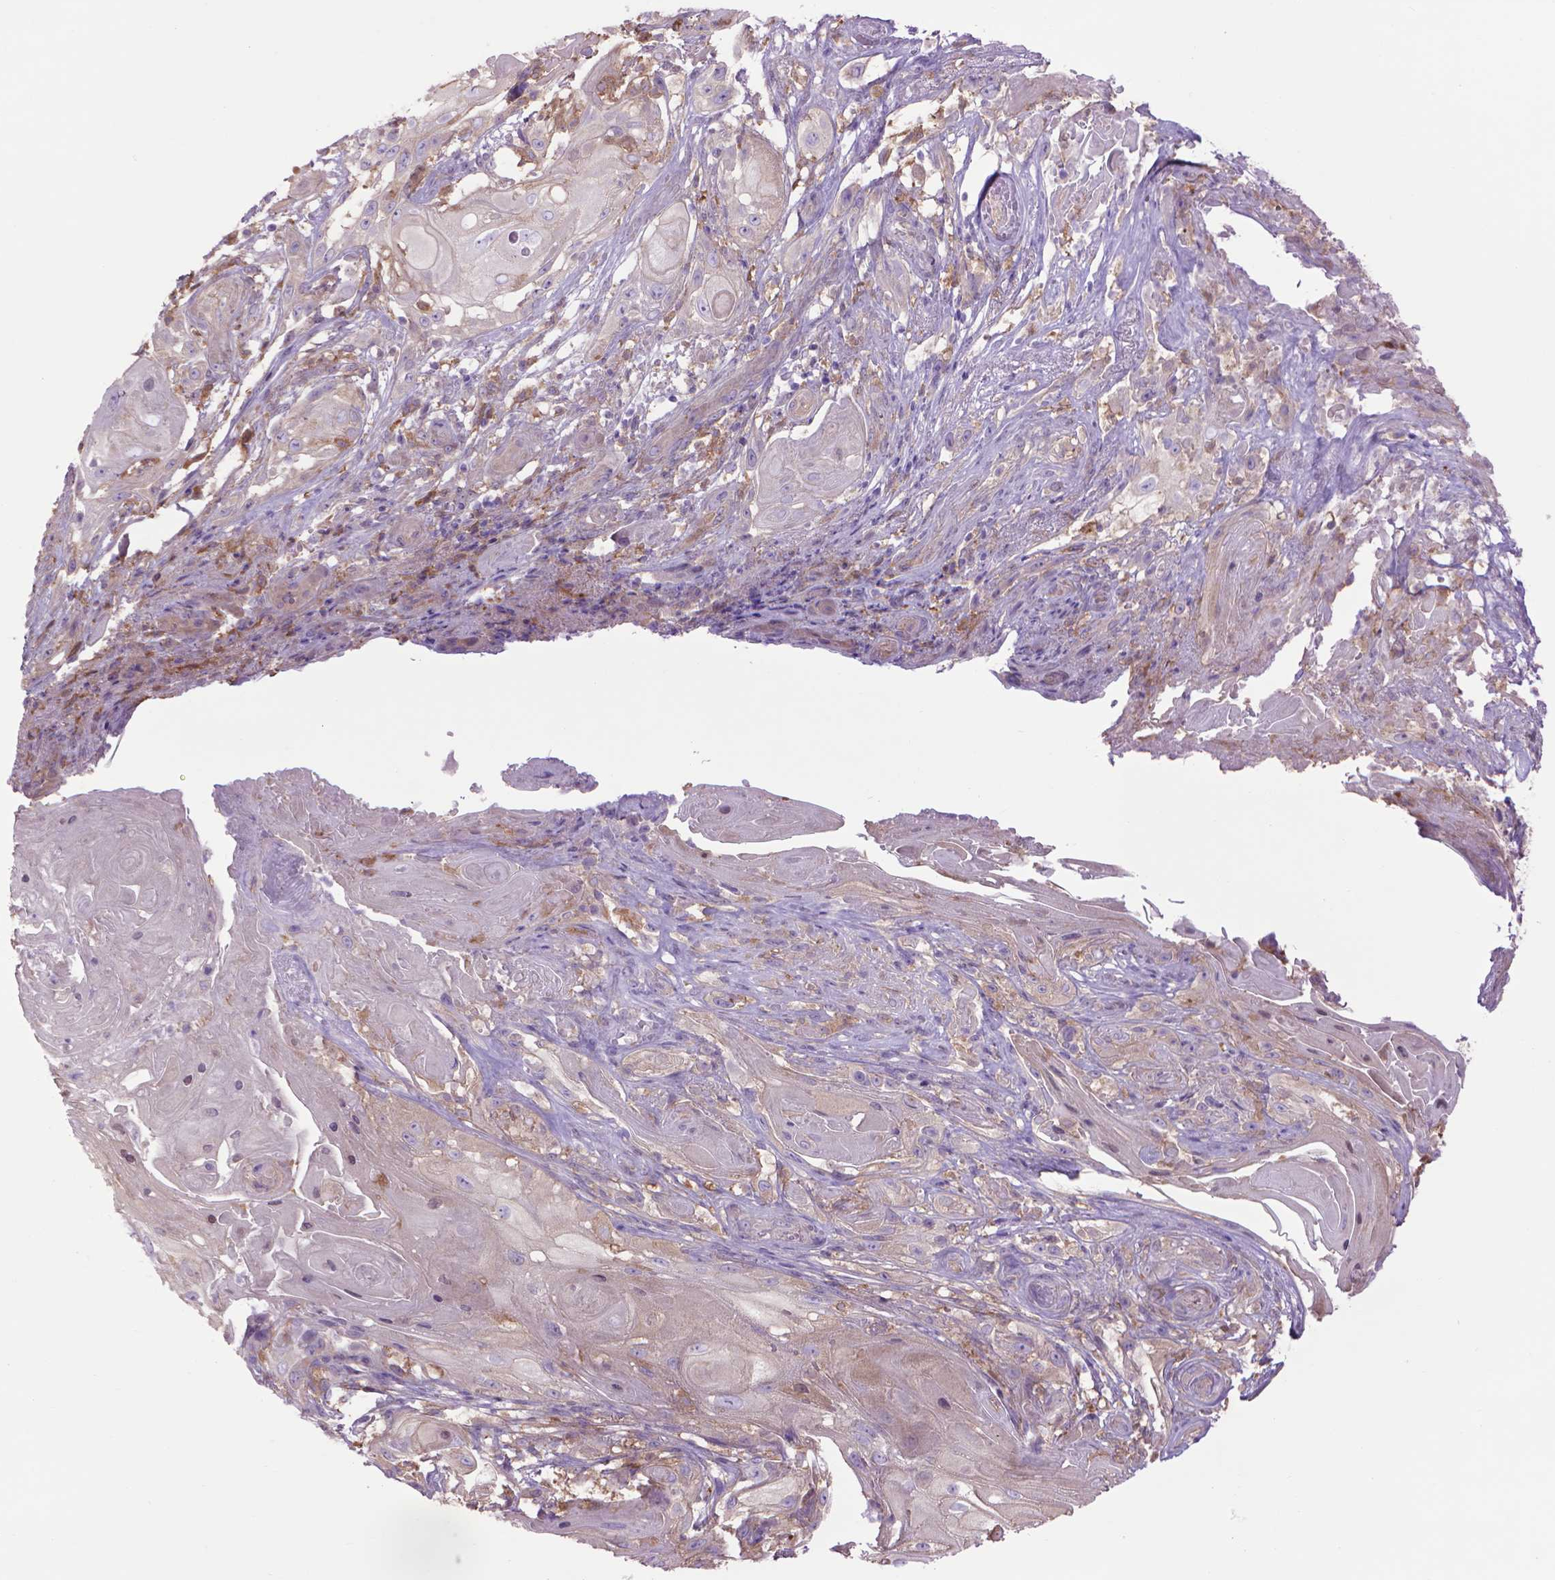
{"staining": {"intensity": "negative", "quantity": "none", "location": "none"}, "tissue": "skin cancer", "cell_type": "Tumor cells", "image_type": "cancer", "snomed": [{"axis": "morphology", "description": "Squamous cell carcinoma, NOS"}, {"axis": "topography", "description": "Skin"}], "caption": "Protein analysis of squamous cell carcinoma (skin) demonstrates no significant expression in tumor cells.", "gene": "CORO1B", "patient": {"sex": "male", "age": 62}}